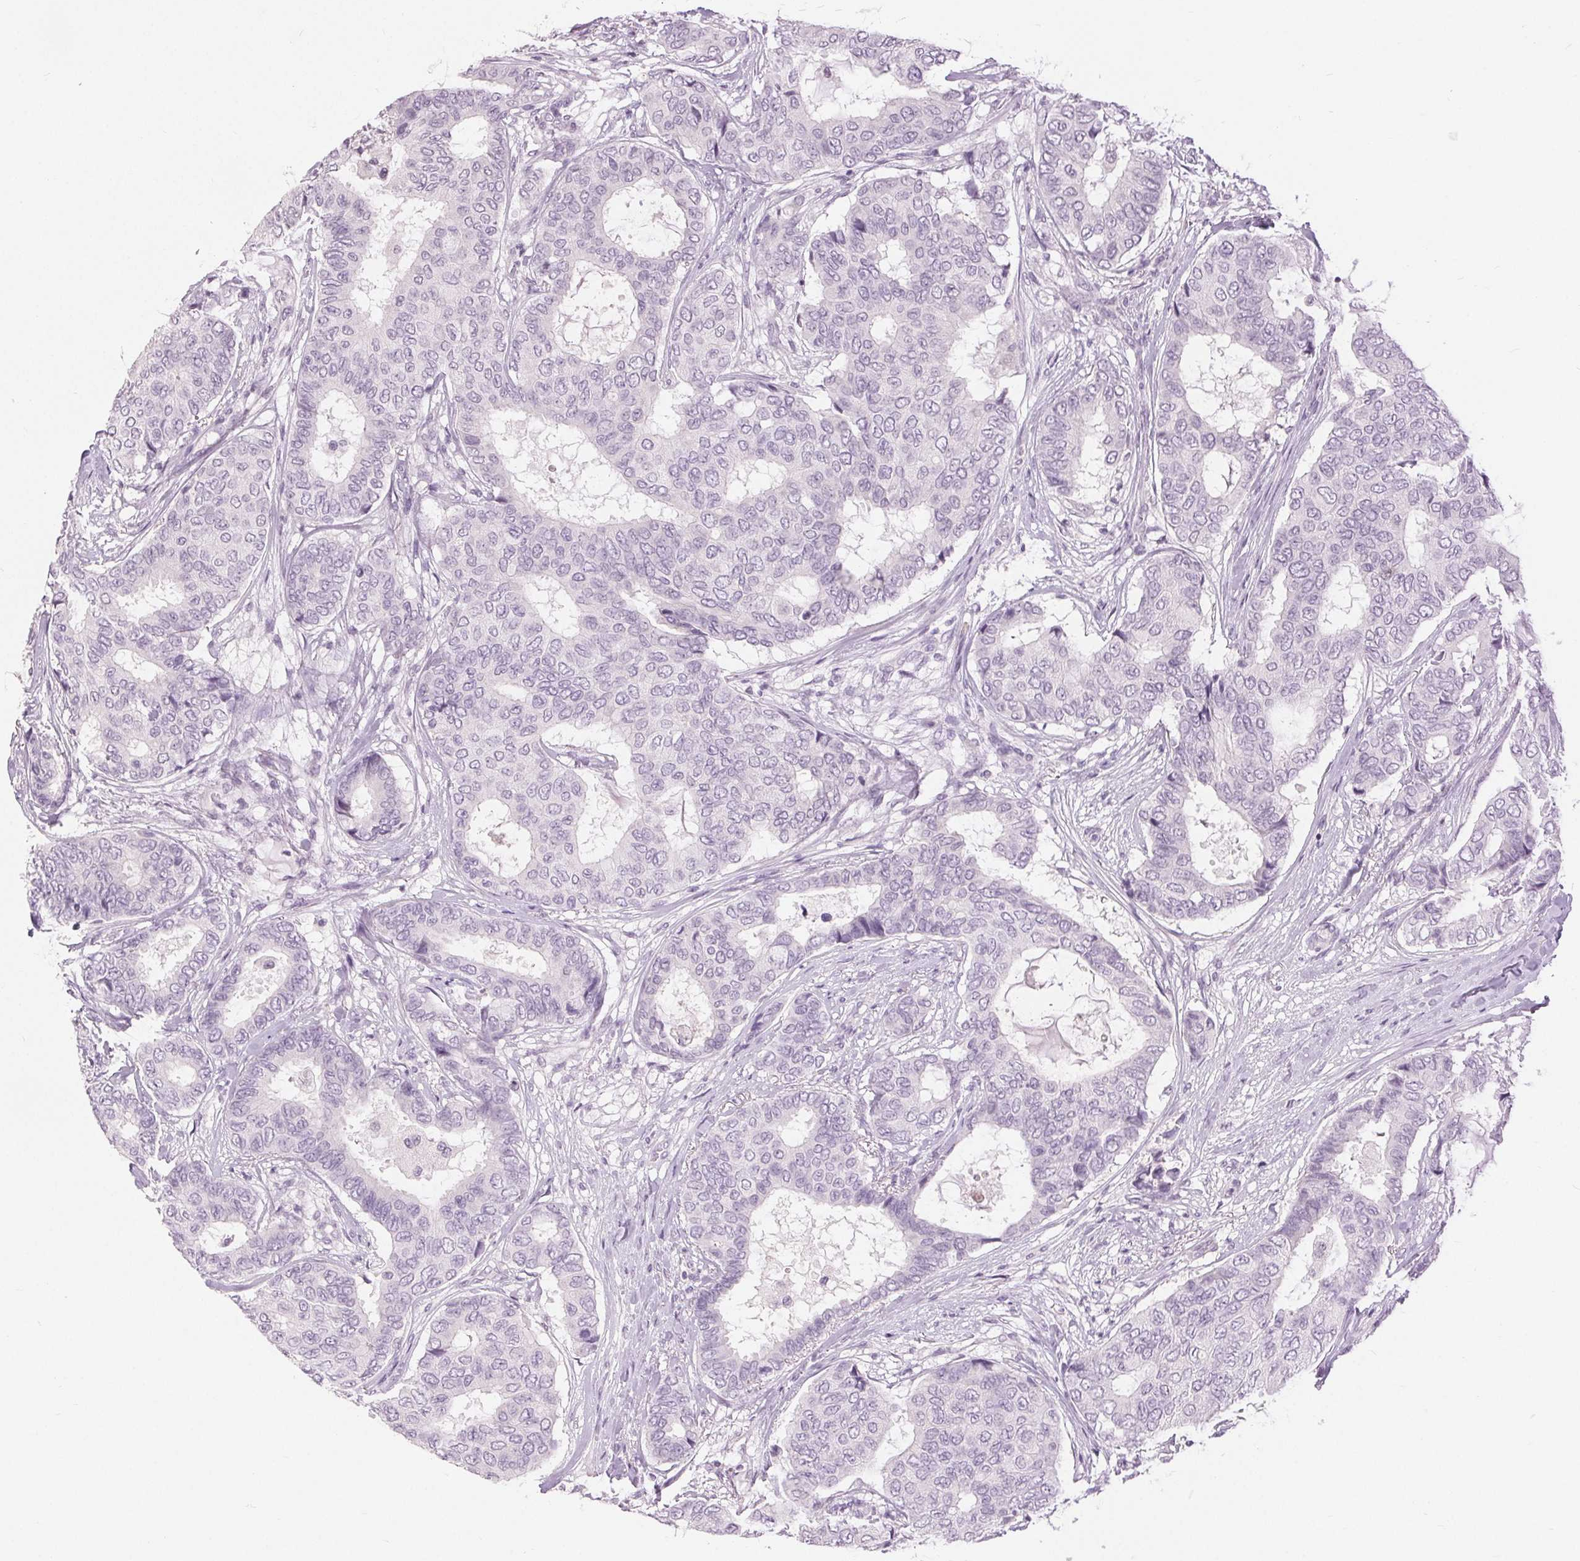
{"staining": {"intensity": "negative", "quantity": "none", "location": "none"}, "tissue": "breast cancer", "cell_type": "Tumor cells", "image_type": "cancer", "snomed": [{"axis": "morphology", "description": "Duct carcinoma"}, {"axis": "topography", "description": "Breast"}], "caption": "Protein analysis of breast intraductal carcinoma shows no significant positivity in tumor cells.", "gene": "DSG3", "patient": {"sex": "female", "age": 75}}